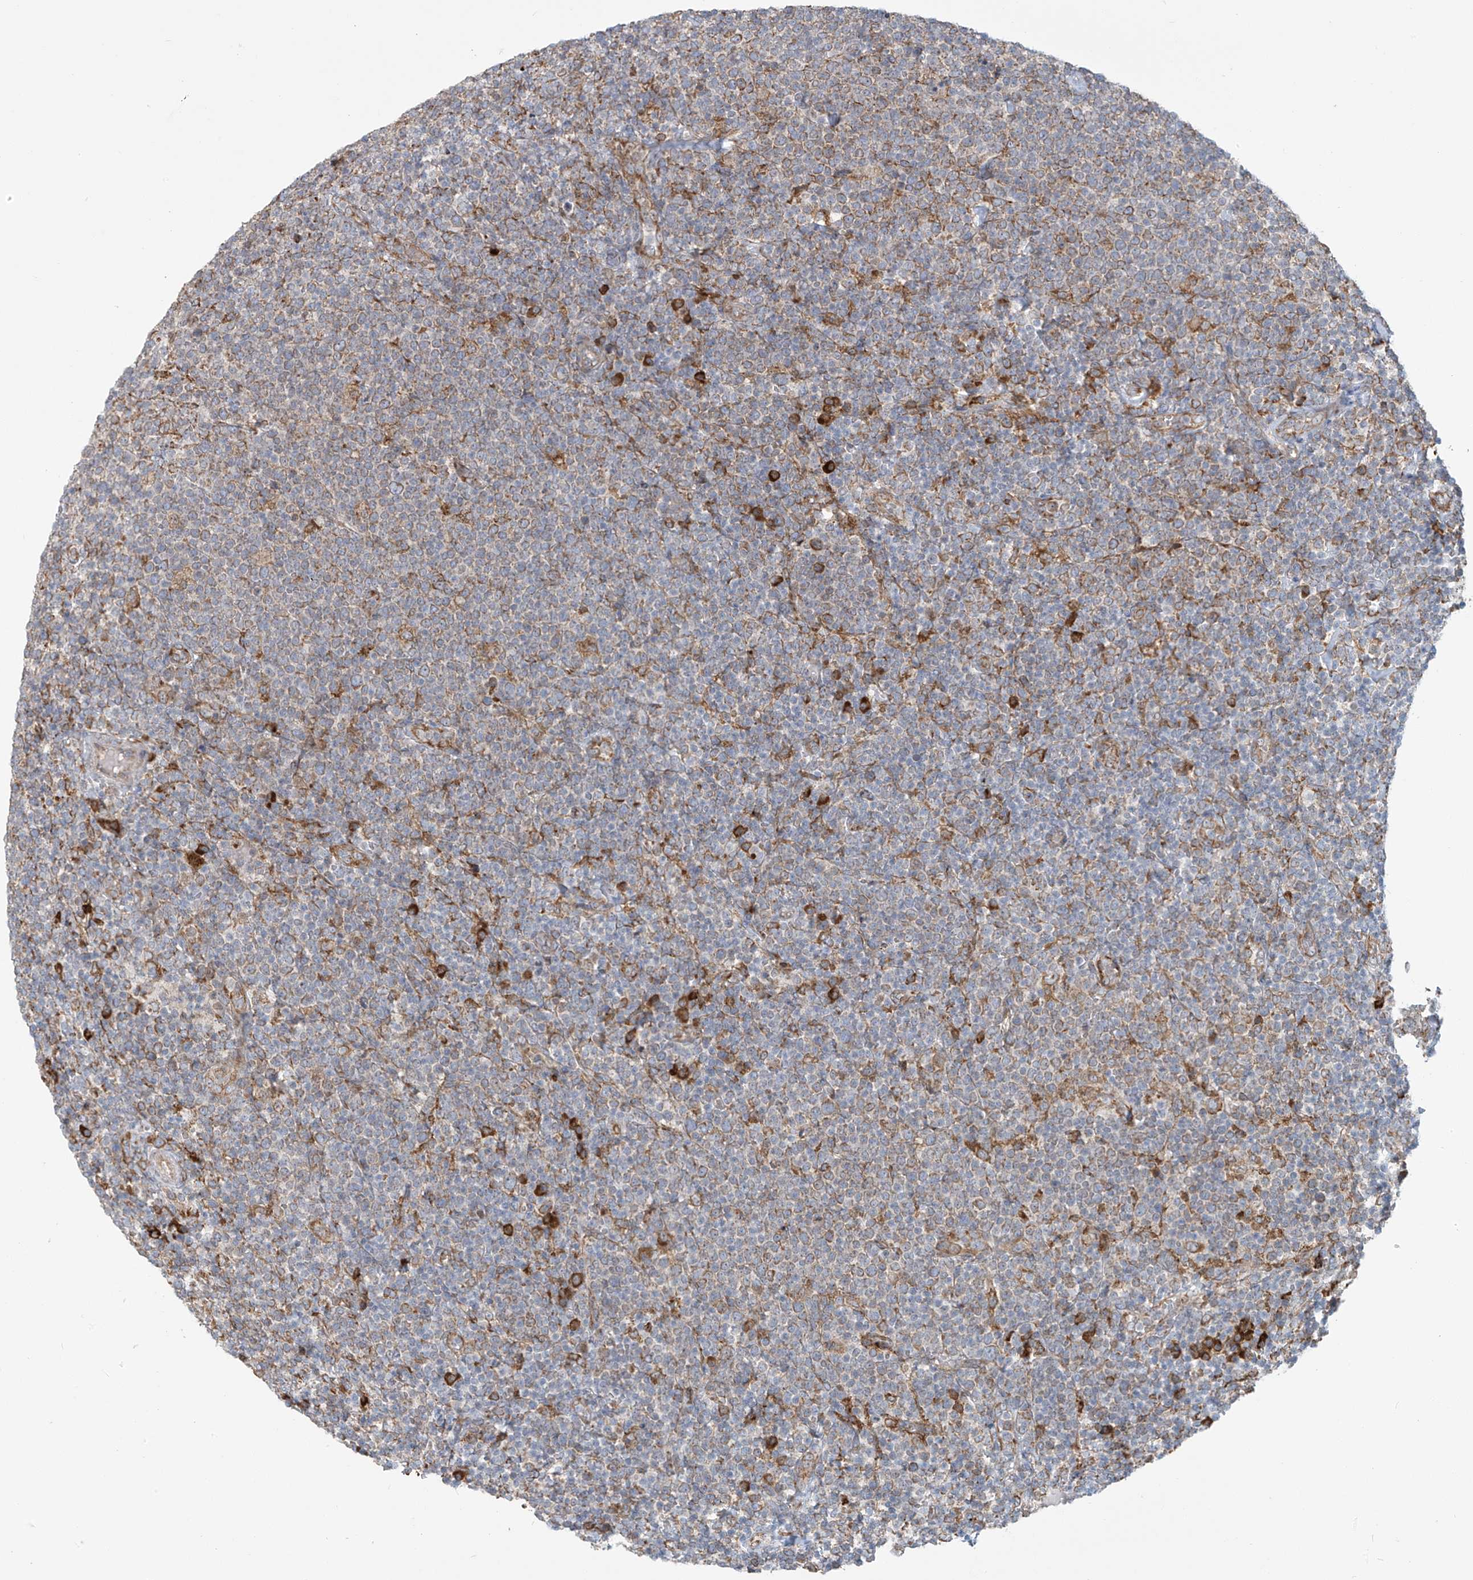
{"staining": {"intensity": "weak", "quantity": ">75%", "location": "cytoplasmic/membranous"}, "tissue": "lymphoma", "cell_type": "Tumor cells", "image_type": "cancer", "snomed": [{"axis": "morphology", "description": "Malignant lymphoma, non-Hodgkin's type, High grade"}, {"axis": "topography", "description": "Lymph node"}], "caption": "Human malignant lymphoma, non-Hodgkin's type (high-grade) stained for a protein (brown) exhibits weak cytoplasmic/membranous positive staining in approximately >75% of tumor cells.", "gene": "KATNIP", "patient": {"sex": "male", "age": 61}}